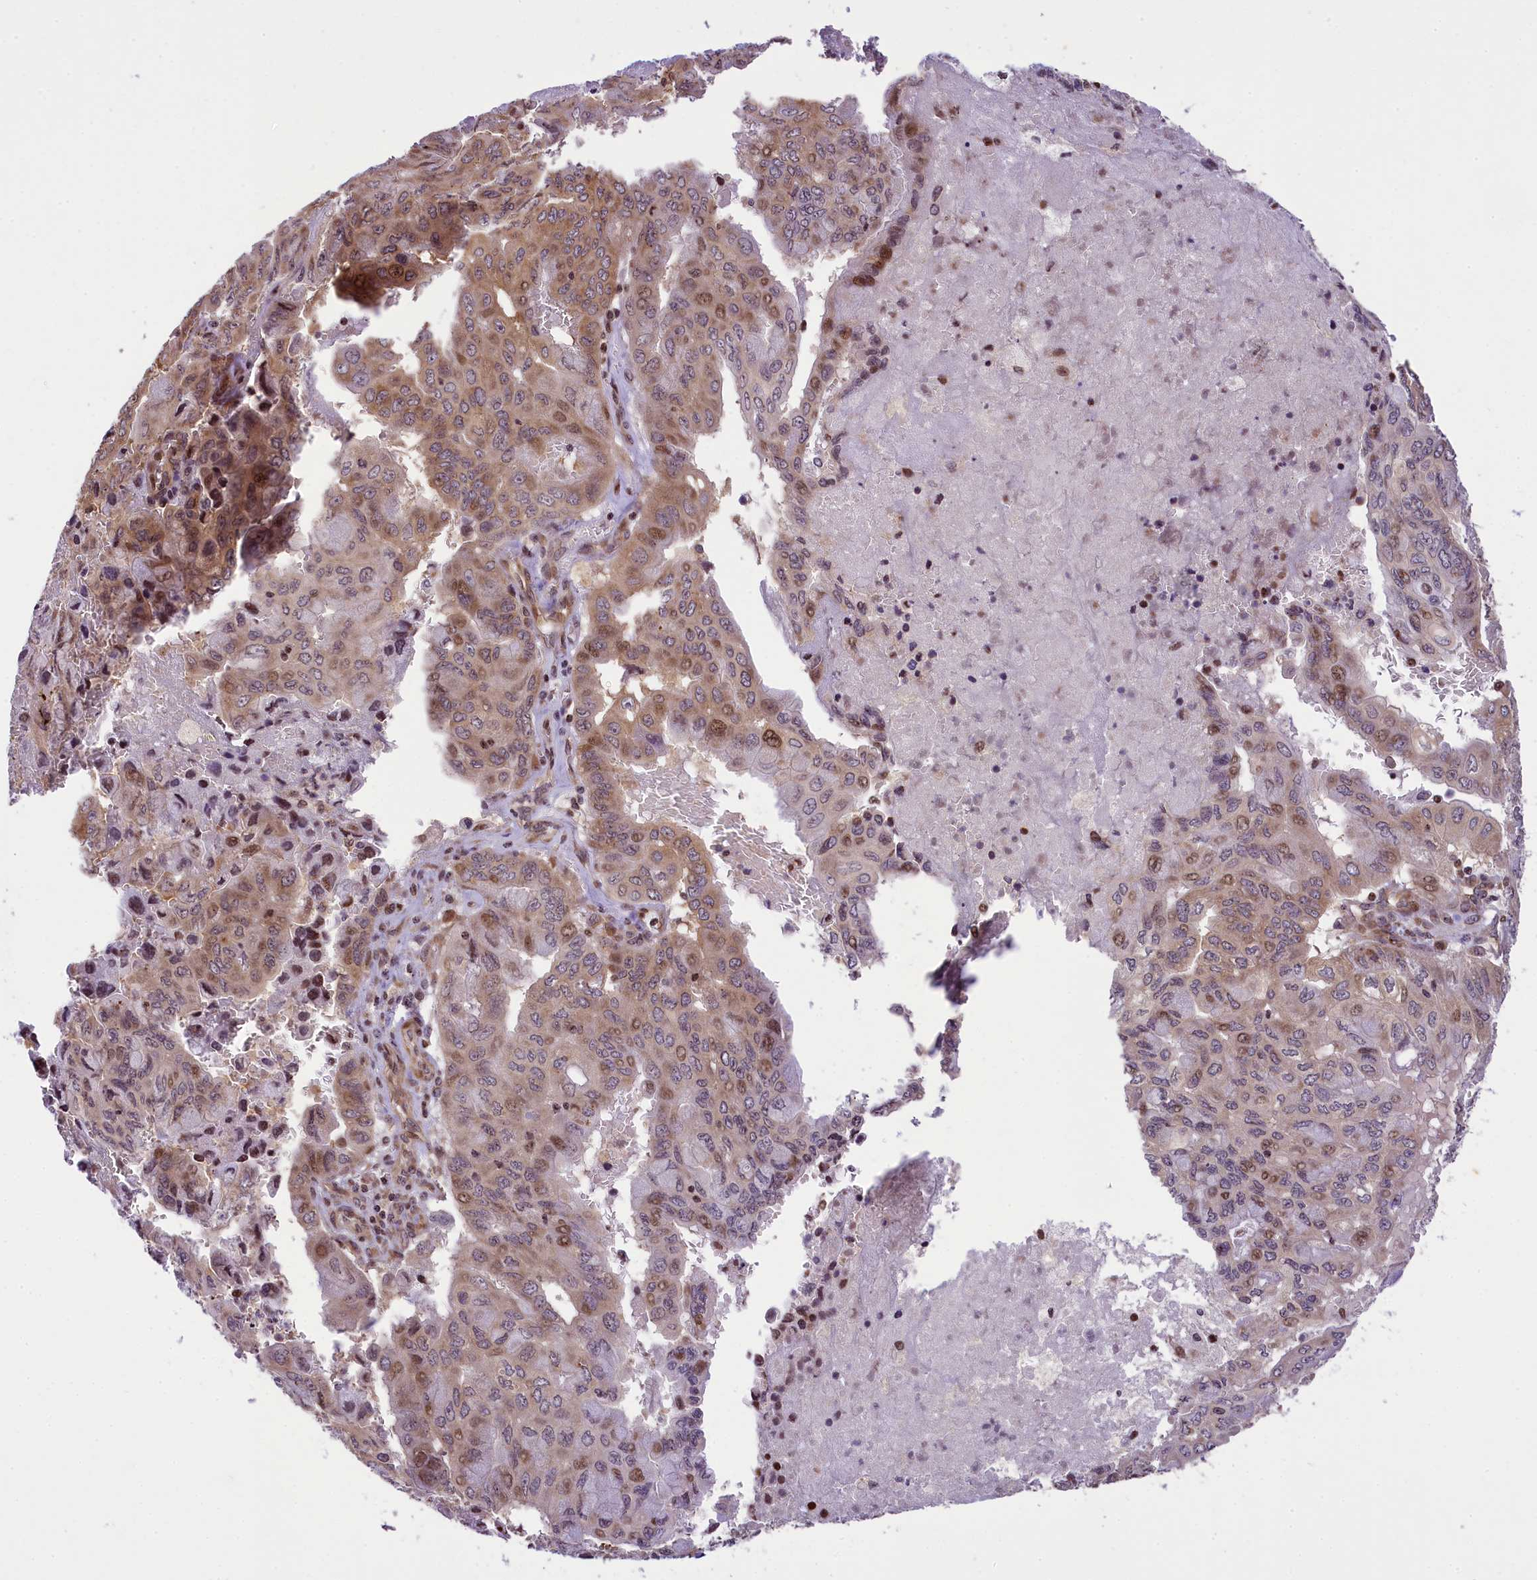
{"staining": {"intensity": "moderate", "quantity": ">75%", "location": "cytoplasmic/membranous,nuclear"}, "tissue": "pancreatic cancer", "cell_type": "Tumor cells", "image_type": "cancer", "snomed": [{"axis": "morphology", "description": "Adenocarcinoma, NOS"}, {"axis": "topography", "description": "Pancreas"}], "caption": "An IHC histopathology image of neoplastic tissue is shown. Protein staining in brown highlights moderate cytoplasmic/membranous and nuclear positivity in pancreatic adenocarcinoma within tumor cells. Ihc stains the protein in brown and the nuclei are stained blue.", "gene": "RBBP8", "patient": {"sex": "male", "age": 51}}